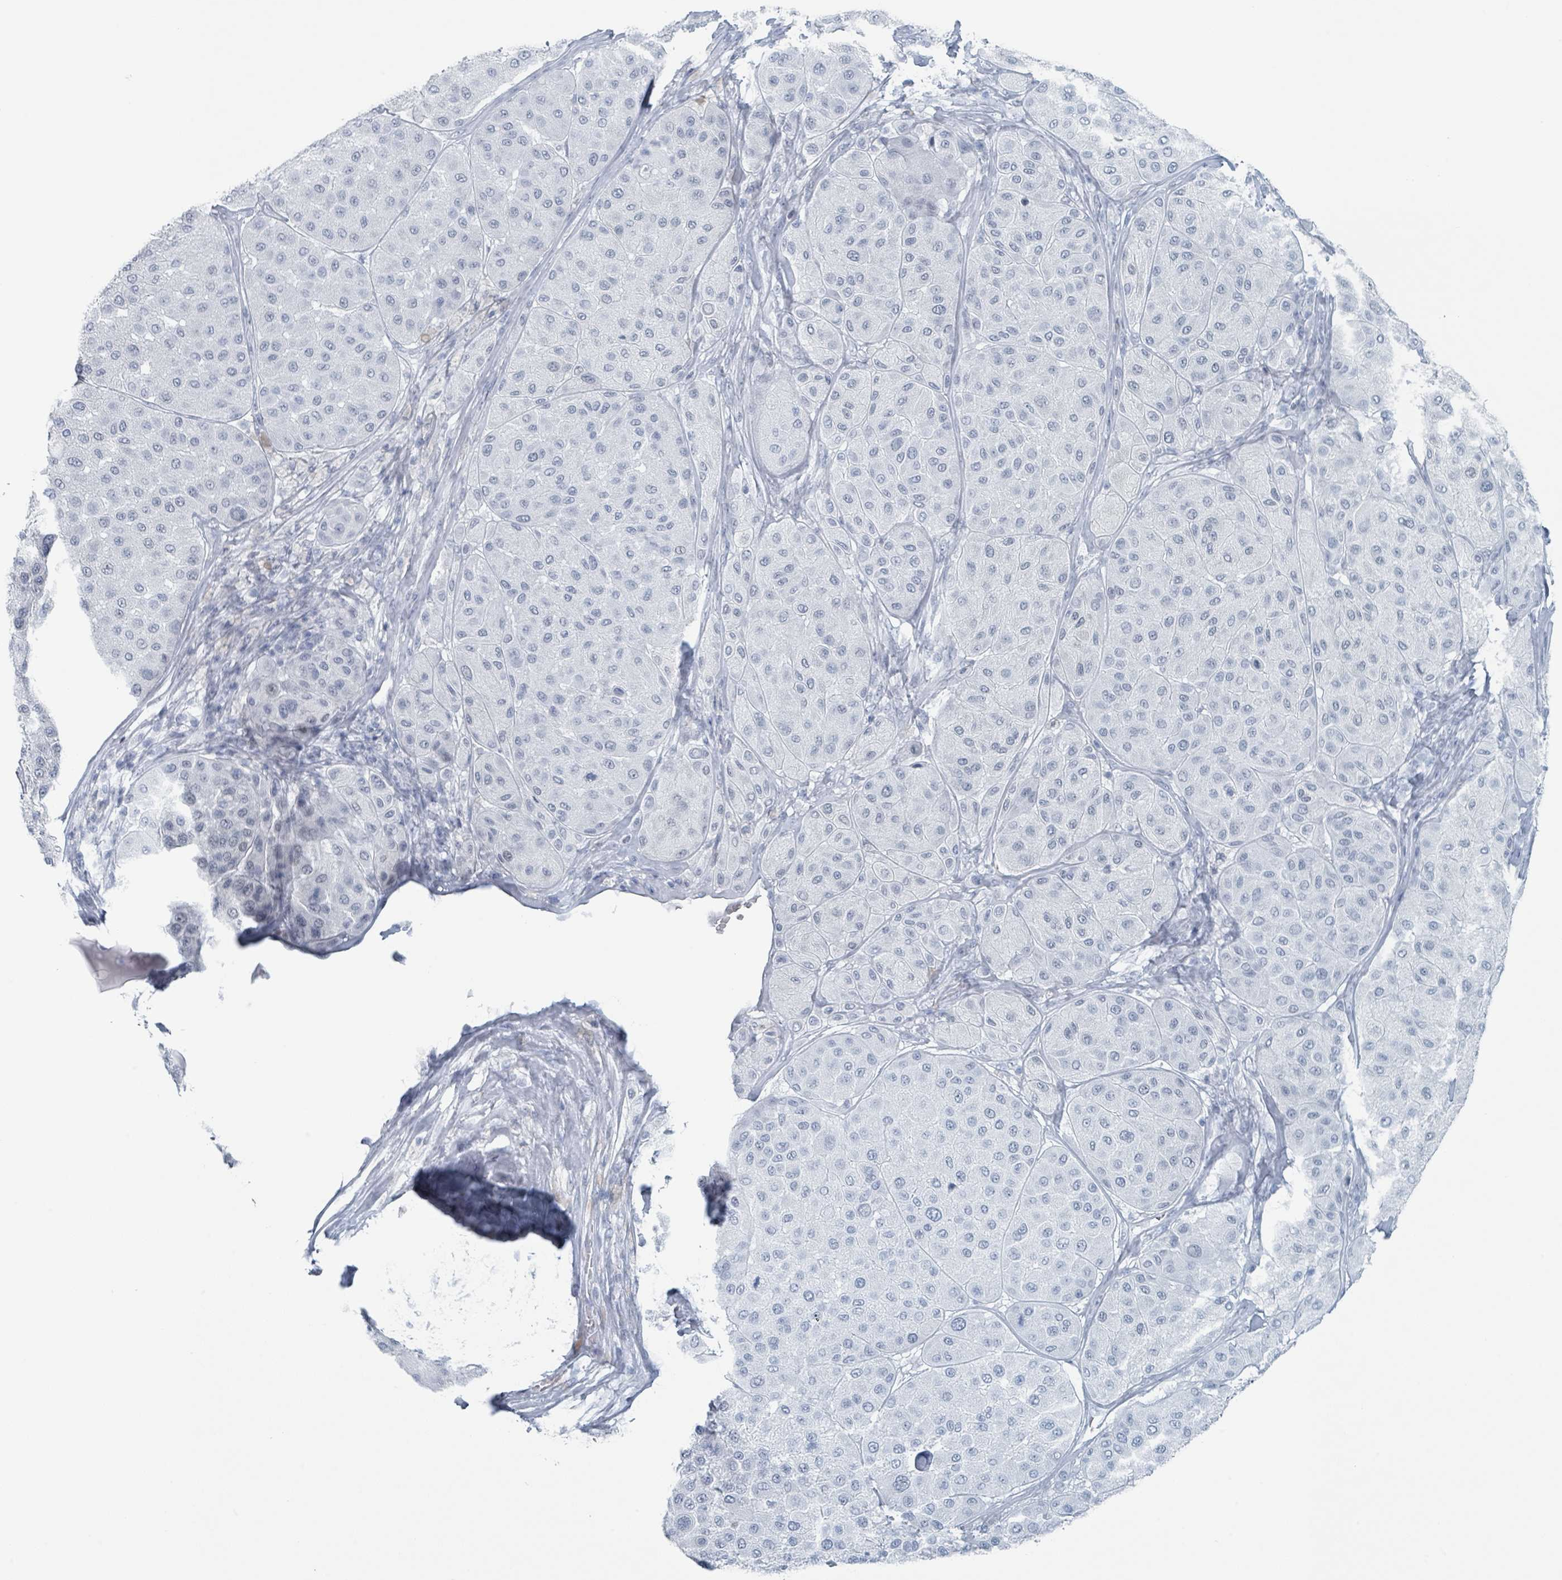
{"staining": {"intensity": "negative", "quantity": "none", "location": "none"}, "tissue": "melanoma", "cell_type": "Tumor cells", "image_type": "cancer", "snomed": [{"axis": "morphology", "description": "Malignant melanoma, Metastatic site"}, {"axis": "topography", "description": "Smooth muscle"}], "caption": "Image shows no protein staining in tumor cells of melanoma tissue. (Stains: DAB immunohistochemistry (IHC) with hematoxylin counter stain, Microscopy: brightfield microscopy at high magnification).", "gene": "GPR15LG", "patient": {"sex": "male", "age": 41}}